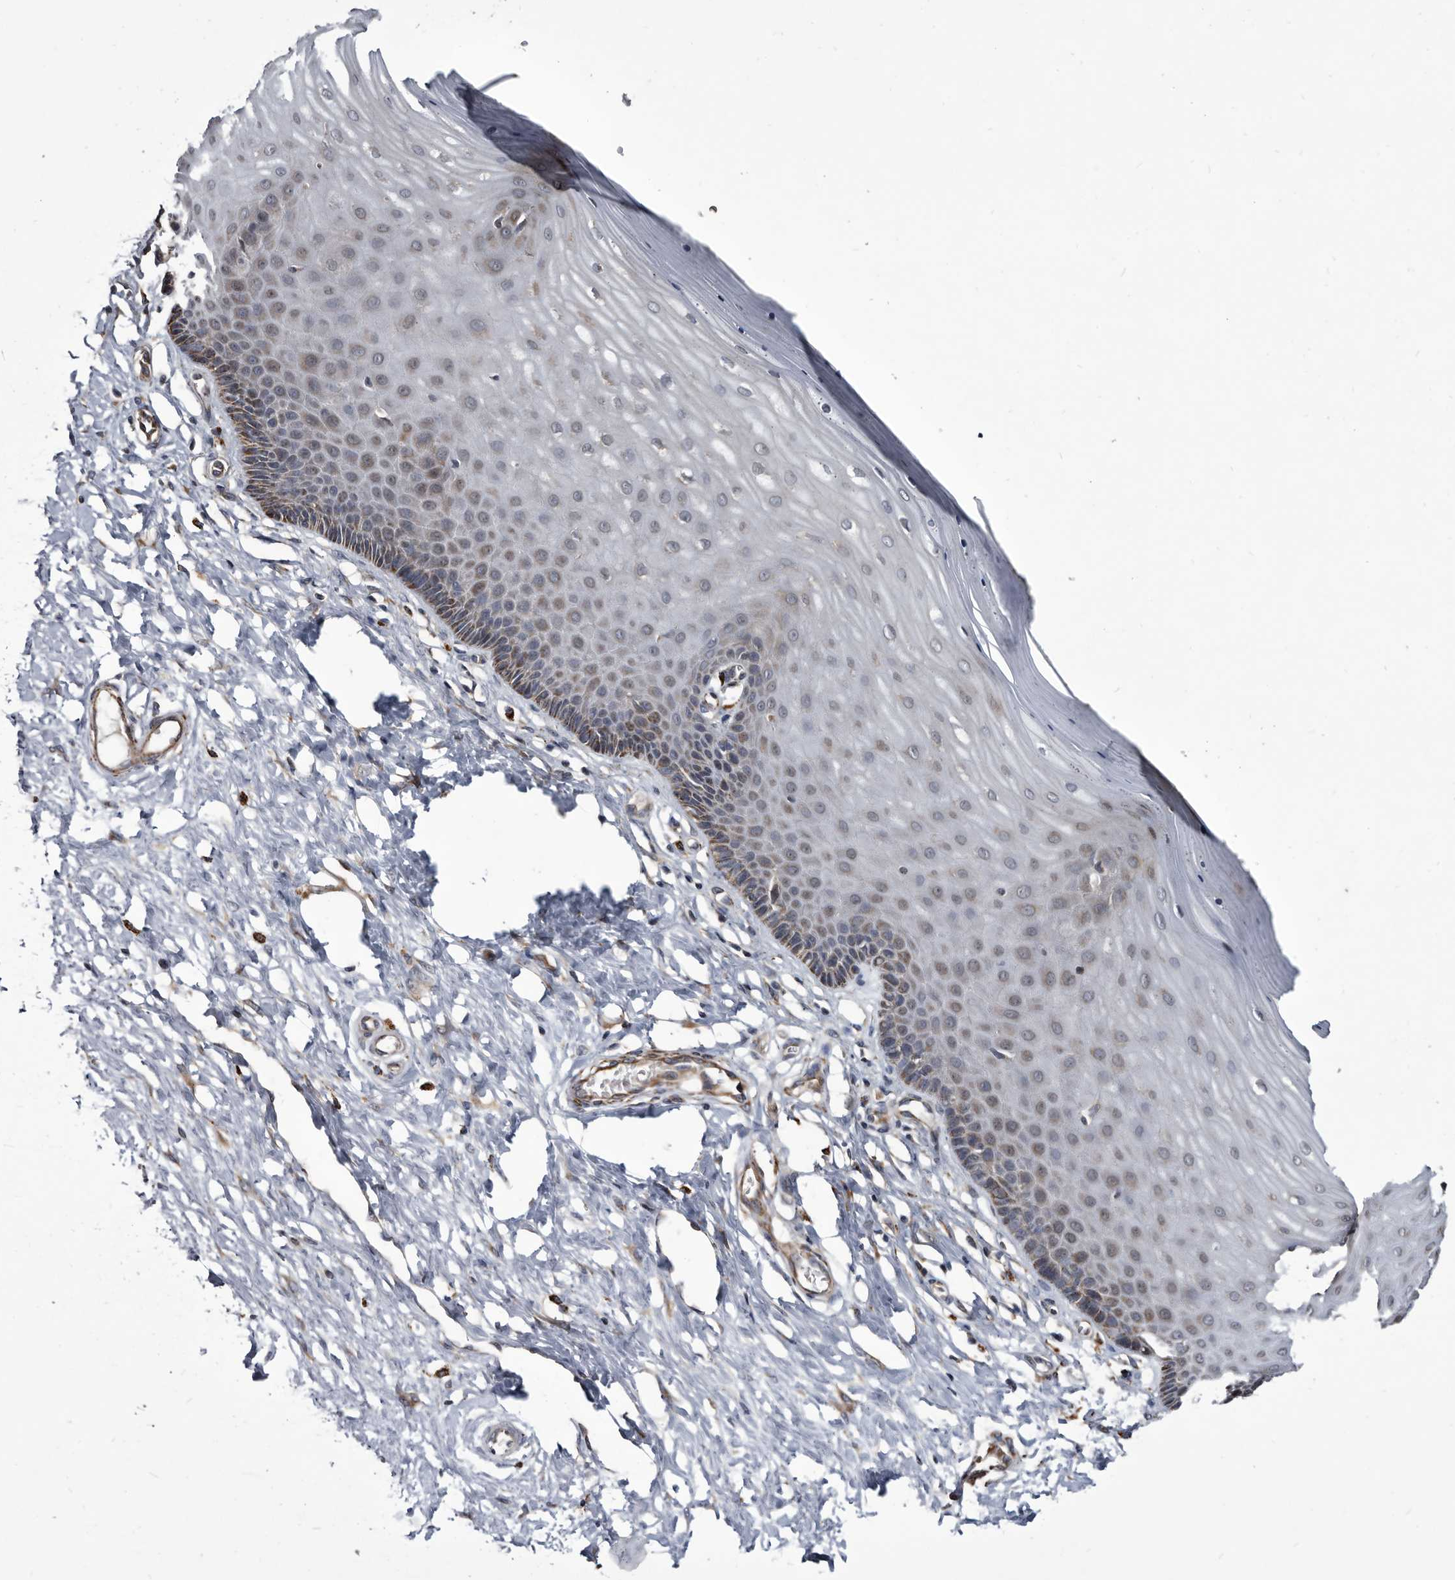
{"staining": {"intensity": "weak", "quantity": "25%-75%", "location": "cytoplasmic/membranous"}, "tissue": "cervix", "cell_type": "Glandular cells", "image_type": "normal", "snomed": [{"axis": "morphology", "description": "Normal tissue, NOS"}, {"axis": "topography", "description": "Cervix"}], "caption": "Immunohistochemical staining of normal human cervix reveals weak cytoplasmic/membranous protein positivity in about 25%-75% of glandular cells.", "gene": "CTSA", "patient": {"sex": "female", "age": 55}}